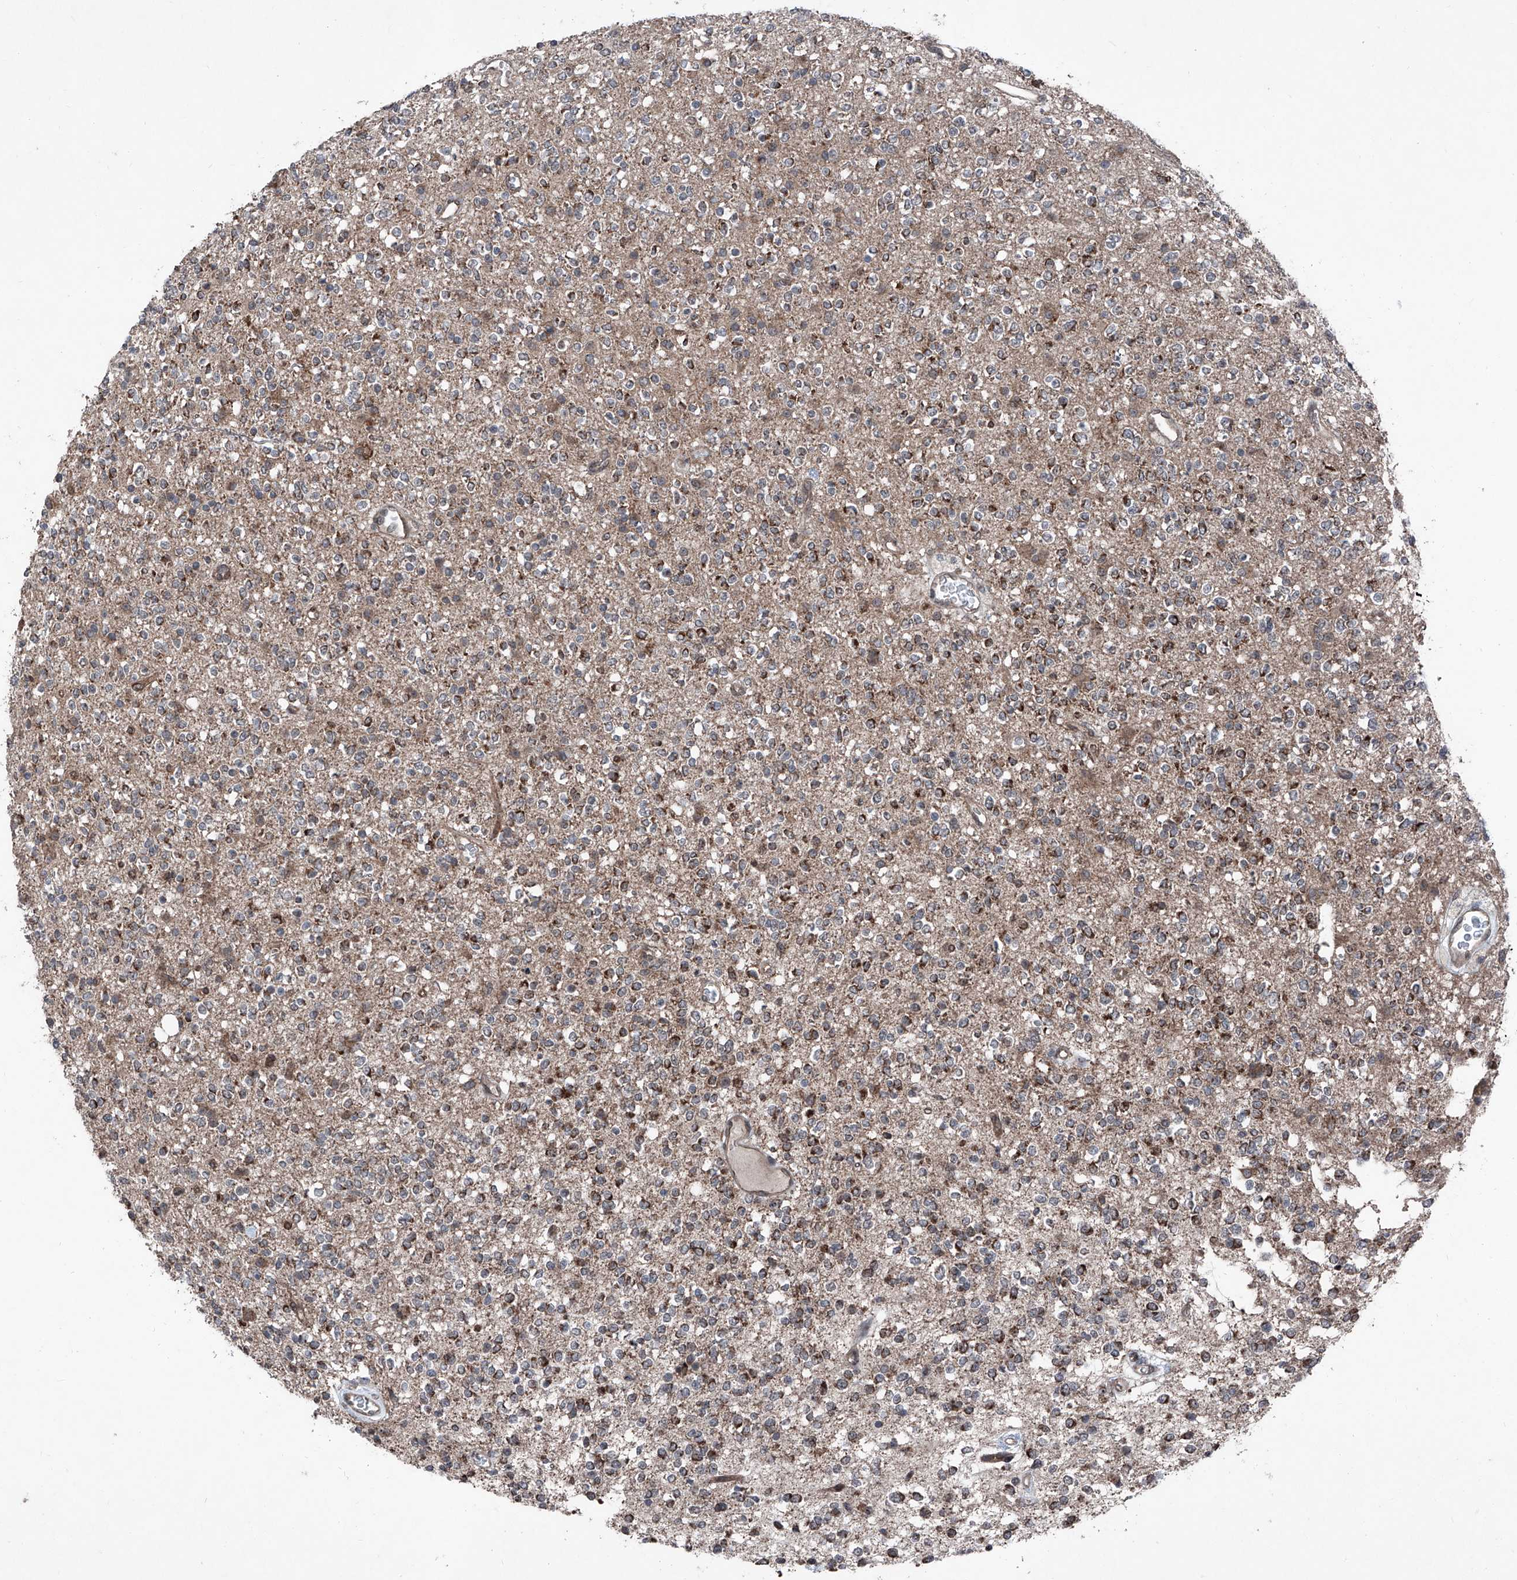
{"staining": {"intensity": "moderate", "quantity": "25%-75%", "location": "cytoplasmic/membranous"}, "tissue": "glioma", "cell_type": "Tumor cells", "image_type": "cancer", "snomed": [{"axis": "morphology", "description": "Glioma, malignant, High grade"}, {"axis": "topography", "description": "Brain"}], "caption": "This is a micrograph of immunohistochemistry (IHC) staining of glioma, which shows moderate positivity in the cytoplasmic/membranous of tumor cells.", "gene": "COA7", "patient": {"sex": "male", "age": 34}}